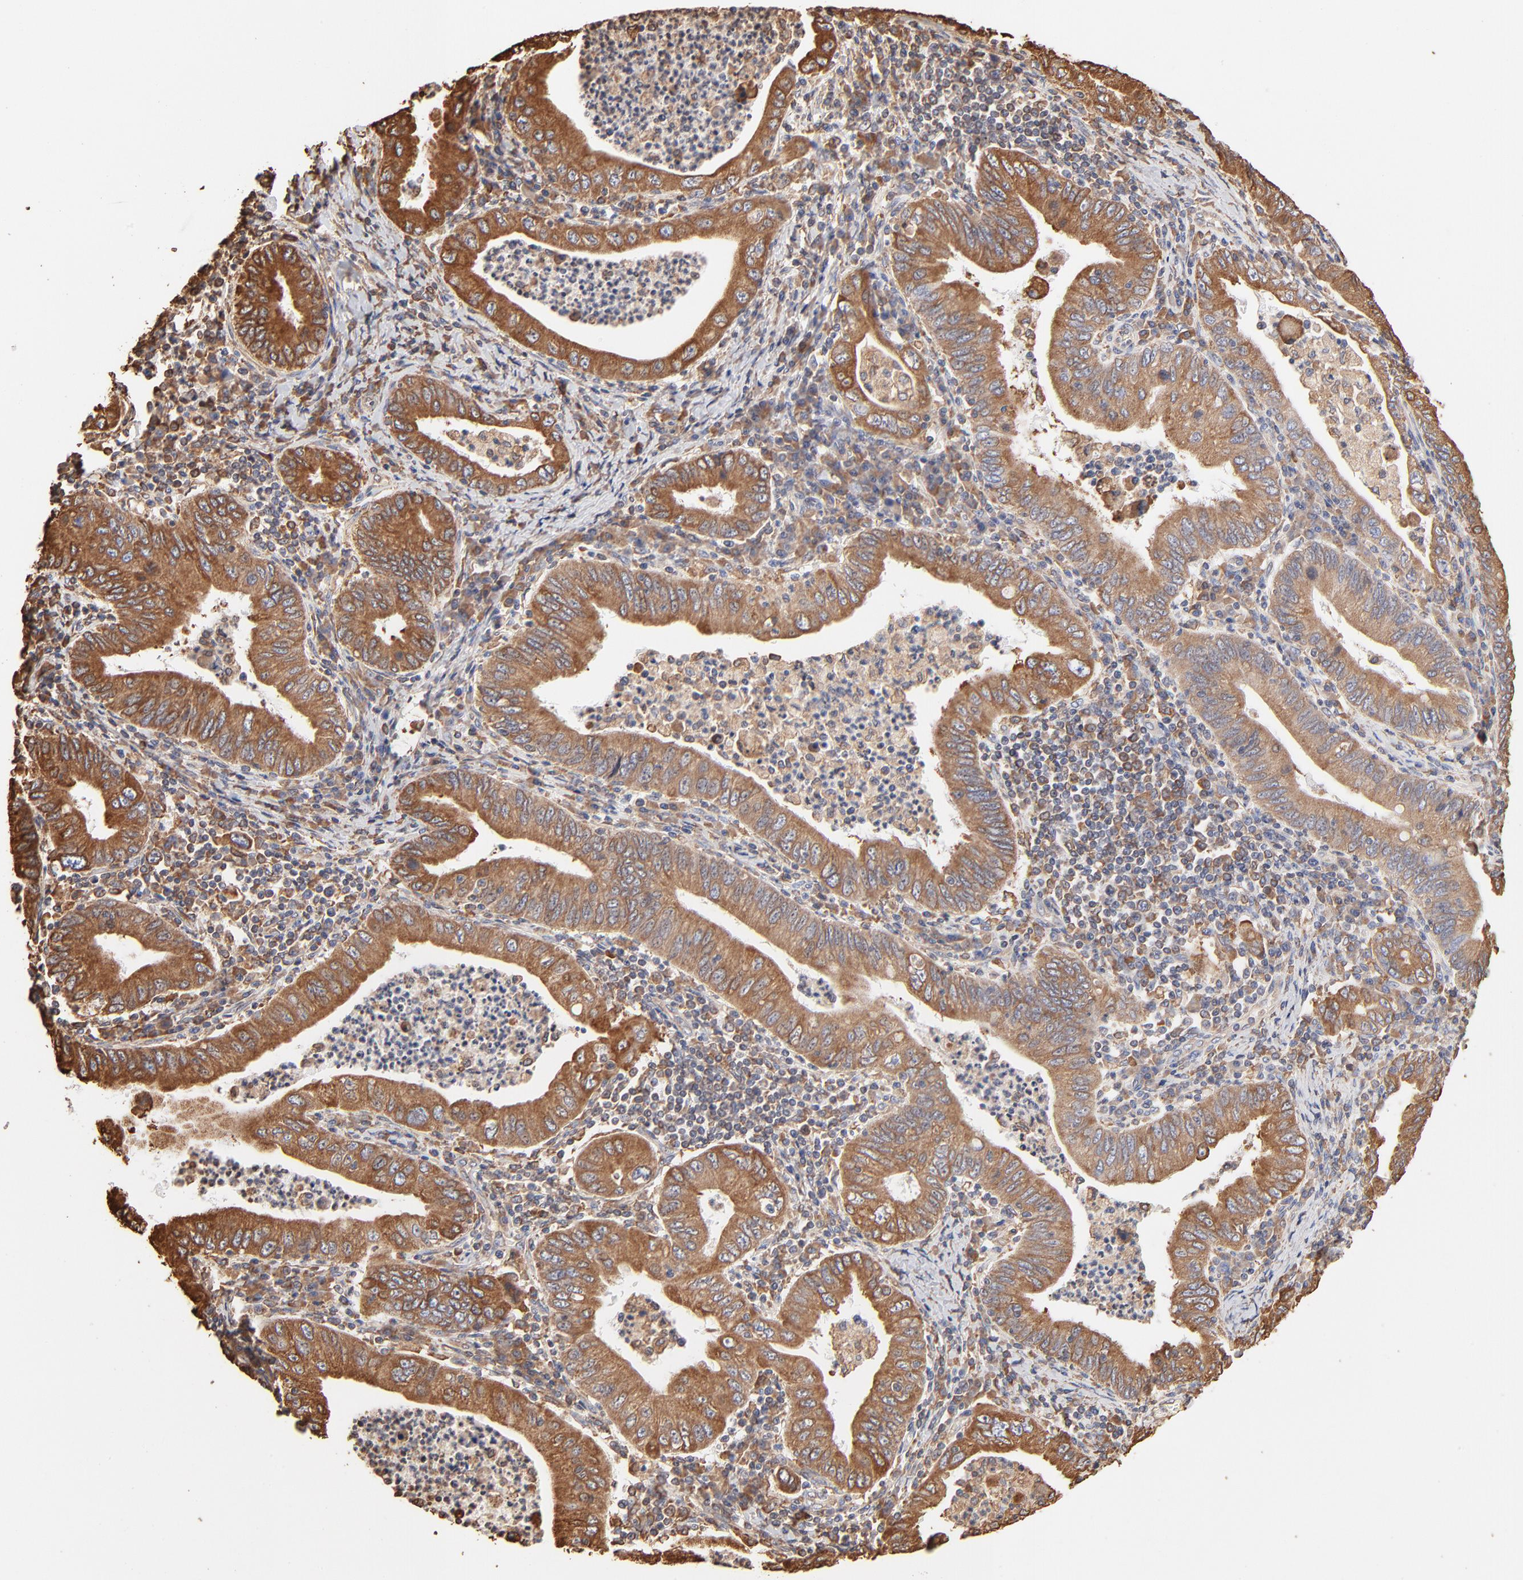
{"staining": {"intensity": "weak", "quantity": ">75%", "location": "cytoplasmic/membranous"}, "tissue": "stomach cancer", "cell_type": "Tumor cells", "image_type": "cancer", "snomed": [{"axis": "morphology", "description": "Normal tissue, NOS"}, {"axis": "morphology", "description": "Adenocarcinoma, NOS"}, {"axis": "topography", "description": "Esophagus"}, {"axis": "topography", "description": "Stomach, upper"}, {"axis": "topography", "description": "Peripheral nerve tissue"}], "caption": "Immunohistochemical staining of stomach cancer (adenocarcinoma) displays weak cytoplasmic/membranous protein positivity in about >75% of tumor cells.", "gene": "PDIA3", "patient": {"sex": "male", "age": 62}}